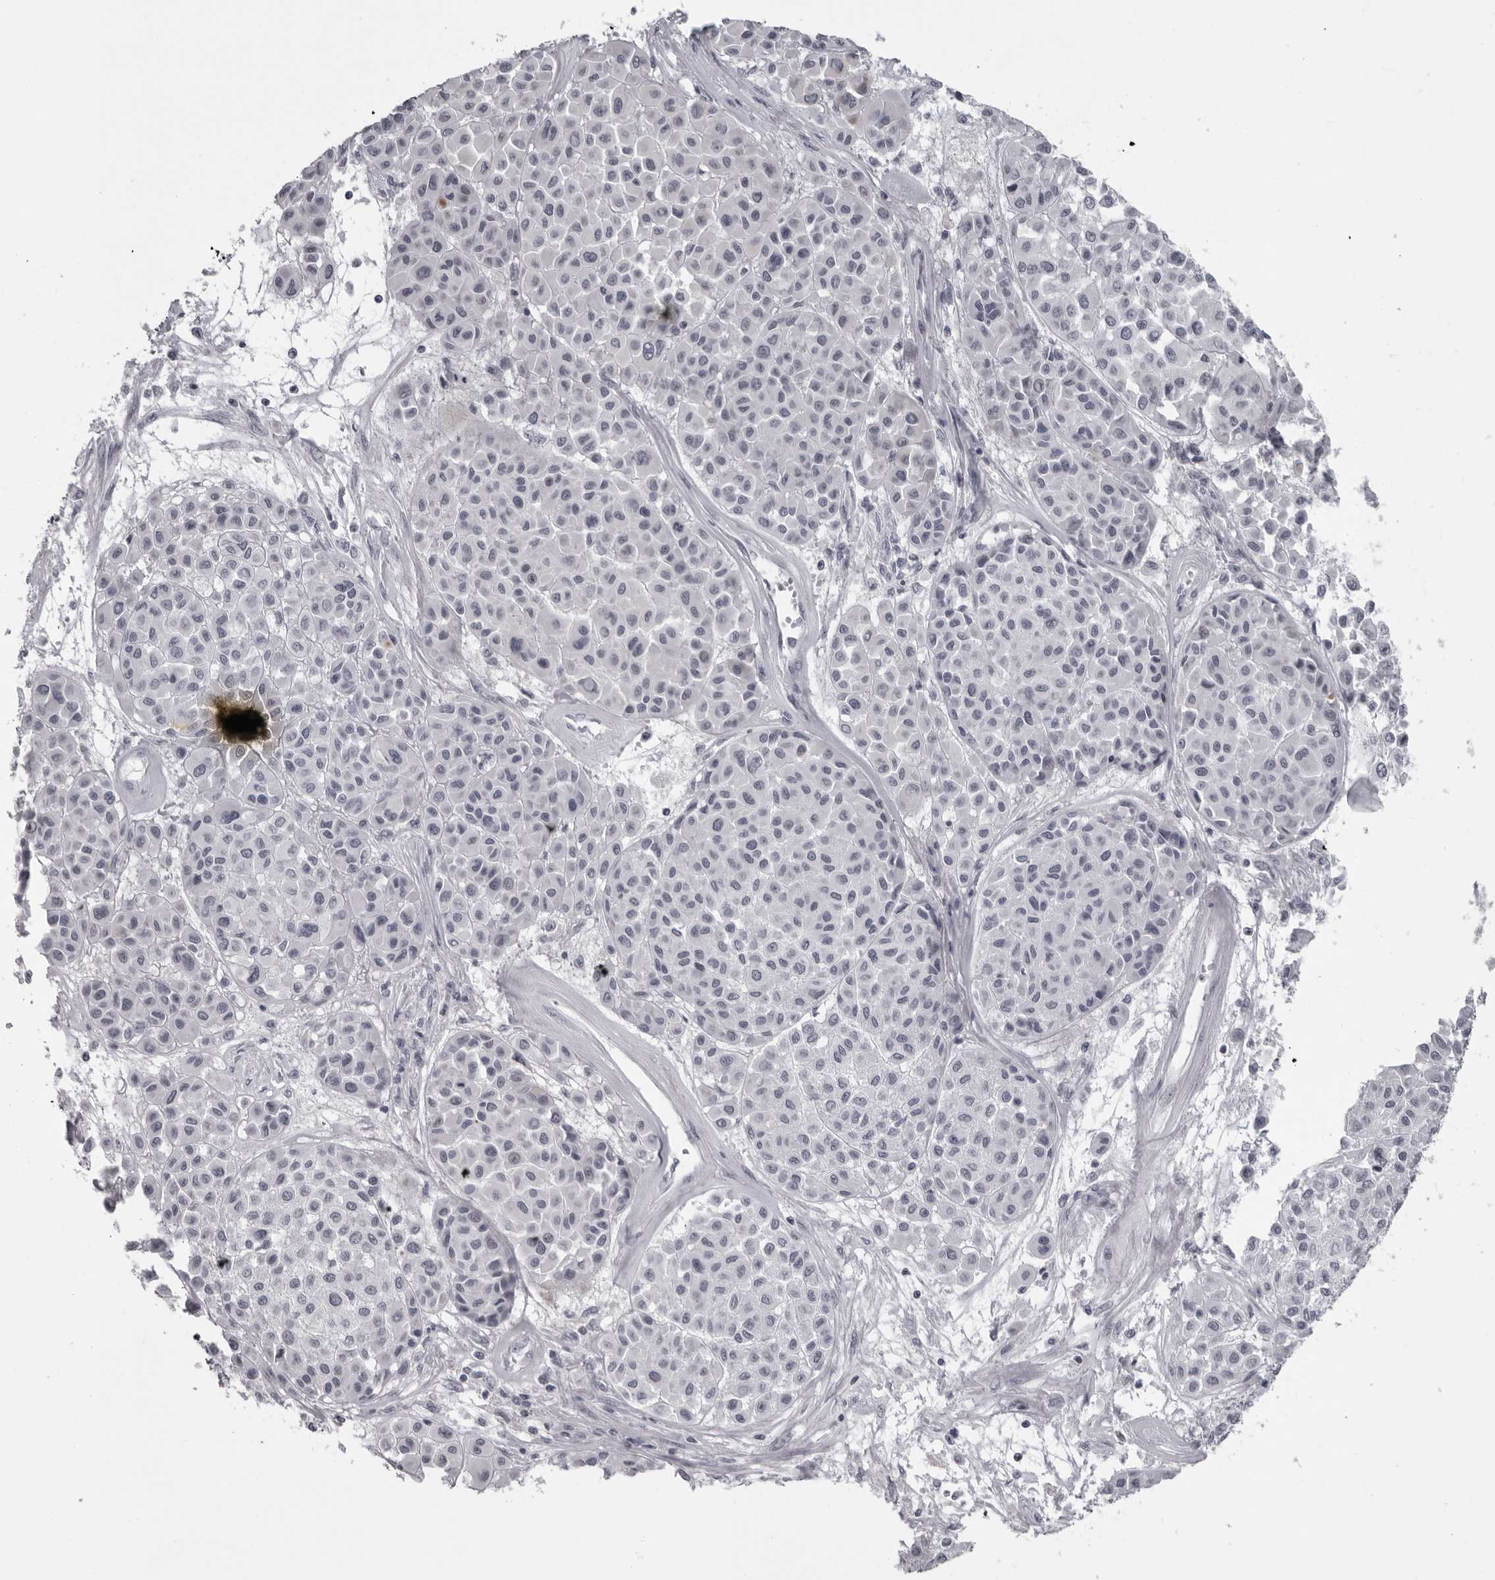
{"staining": {"intensity": "negative", "quantity": "none", "location": "none"}, "tissue": "melanoma", "cell_type": "Tumor cells", "image_type": "cancer", "snomed": [{"axis": "morphology", "description": "Malignant melanoma, Metastatic site"}, {"axis": "topography", "description": "Soft tissue"}], "caption": "IHC of human malignant melanoma (metastatic site) demonstrates no positivity in tumor cells.", "gene": "NUDT18", "patient": {"sex": "male", "age": 41}}